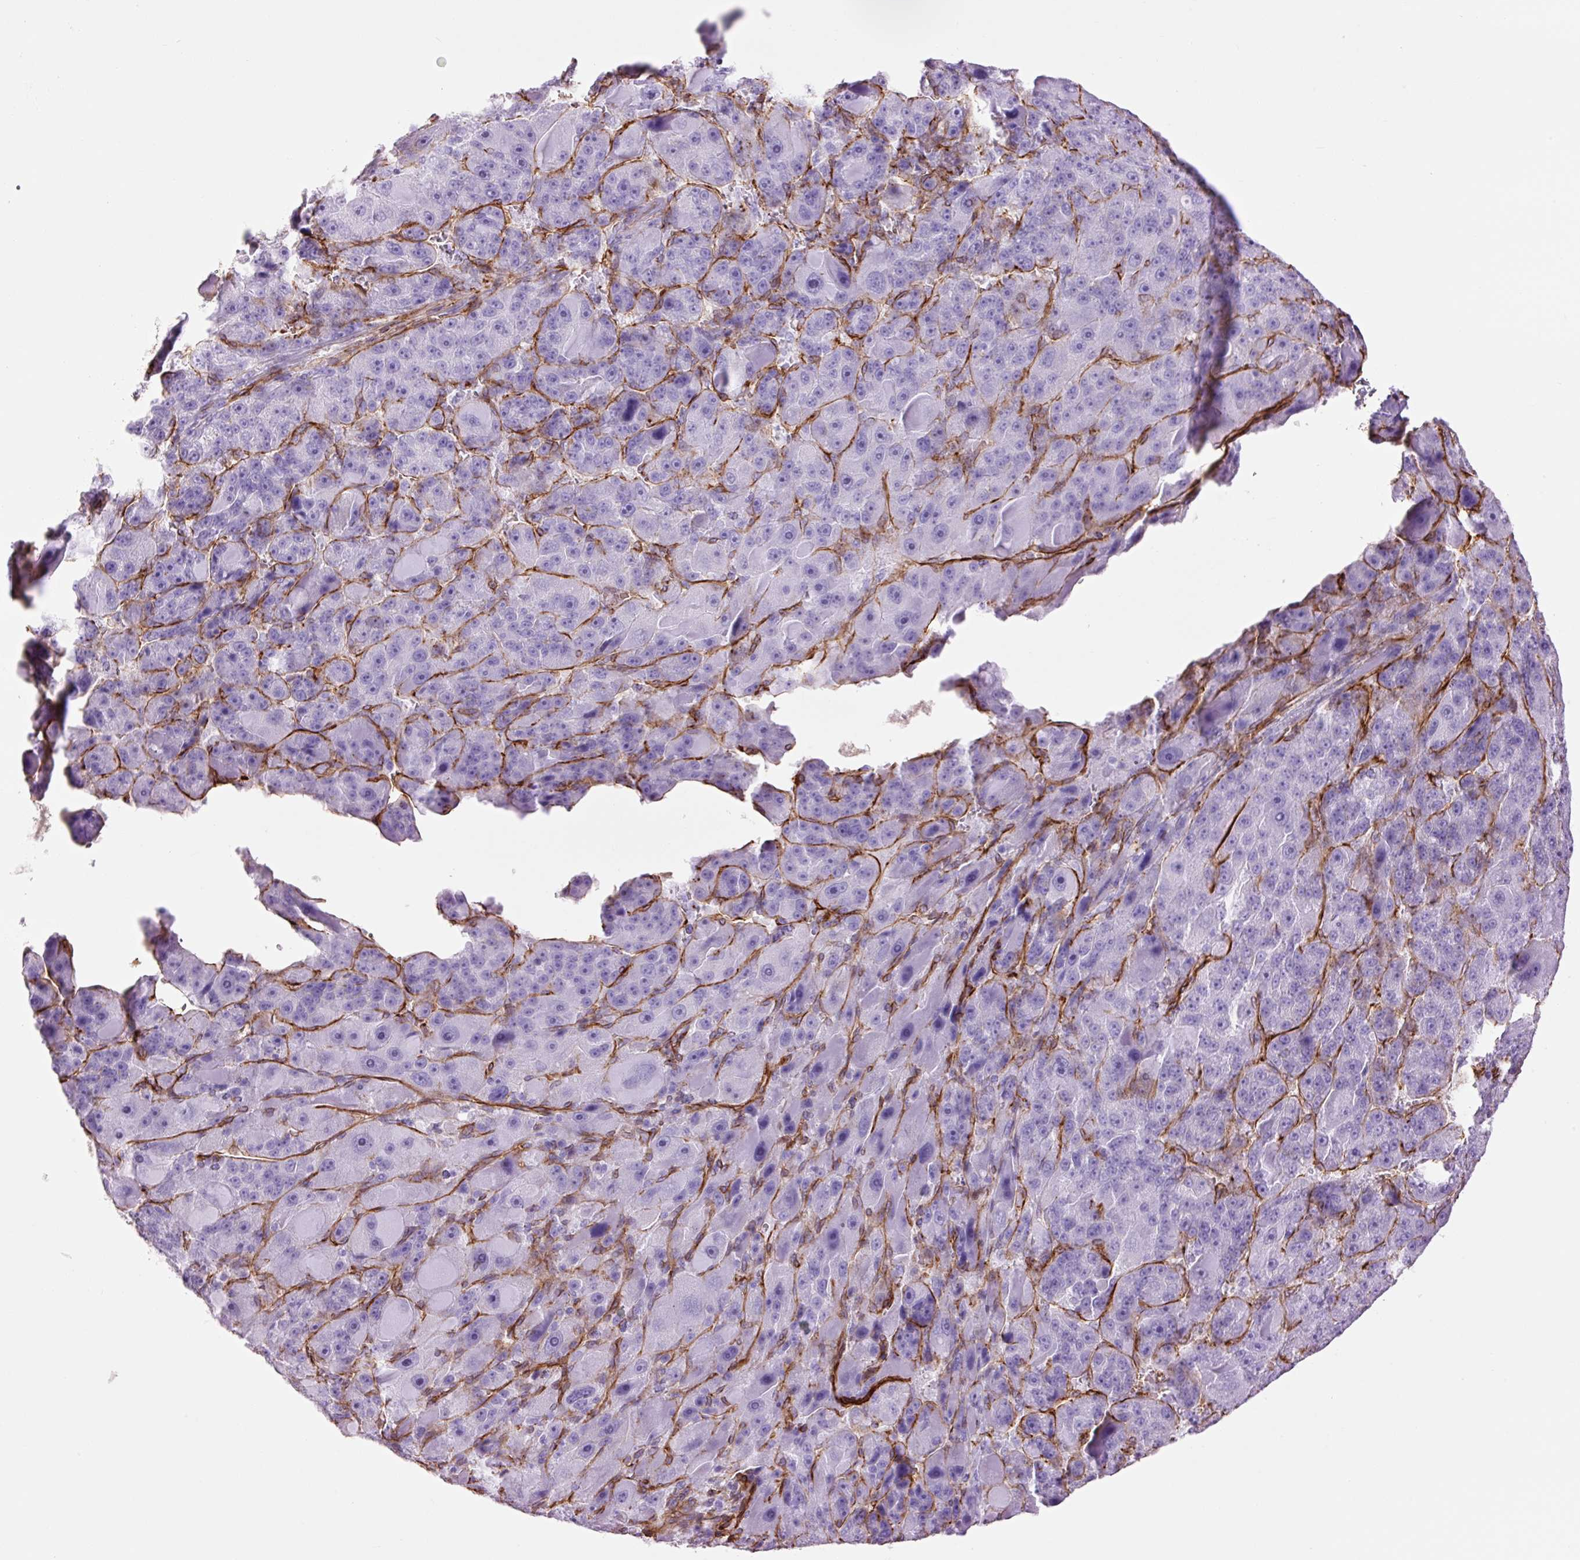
{"staining": {"intensity": "negative", "quantity": "none", "location": "none"}, "tissue": "liver cancer", "cell_type": "Tumor cells", "image_type": "cancer", "snomed": [{"axis": "morphology", "description": "Carcinoma, Hepatocellular, NOS"}, {"axis": "topography", "description": "Liver"}], "caption": "Photomicrograph shows no protein staining in tumor cells of hepatocellular carcinoma (liver) tissue. (DAB immunohistochemistry with hematoxylin counter stain).", "gene": "CAV1", "patient": {"sex": "male", "age": 76}}